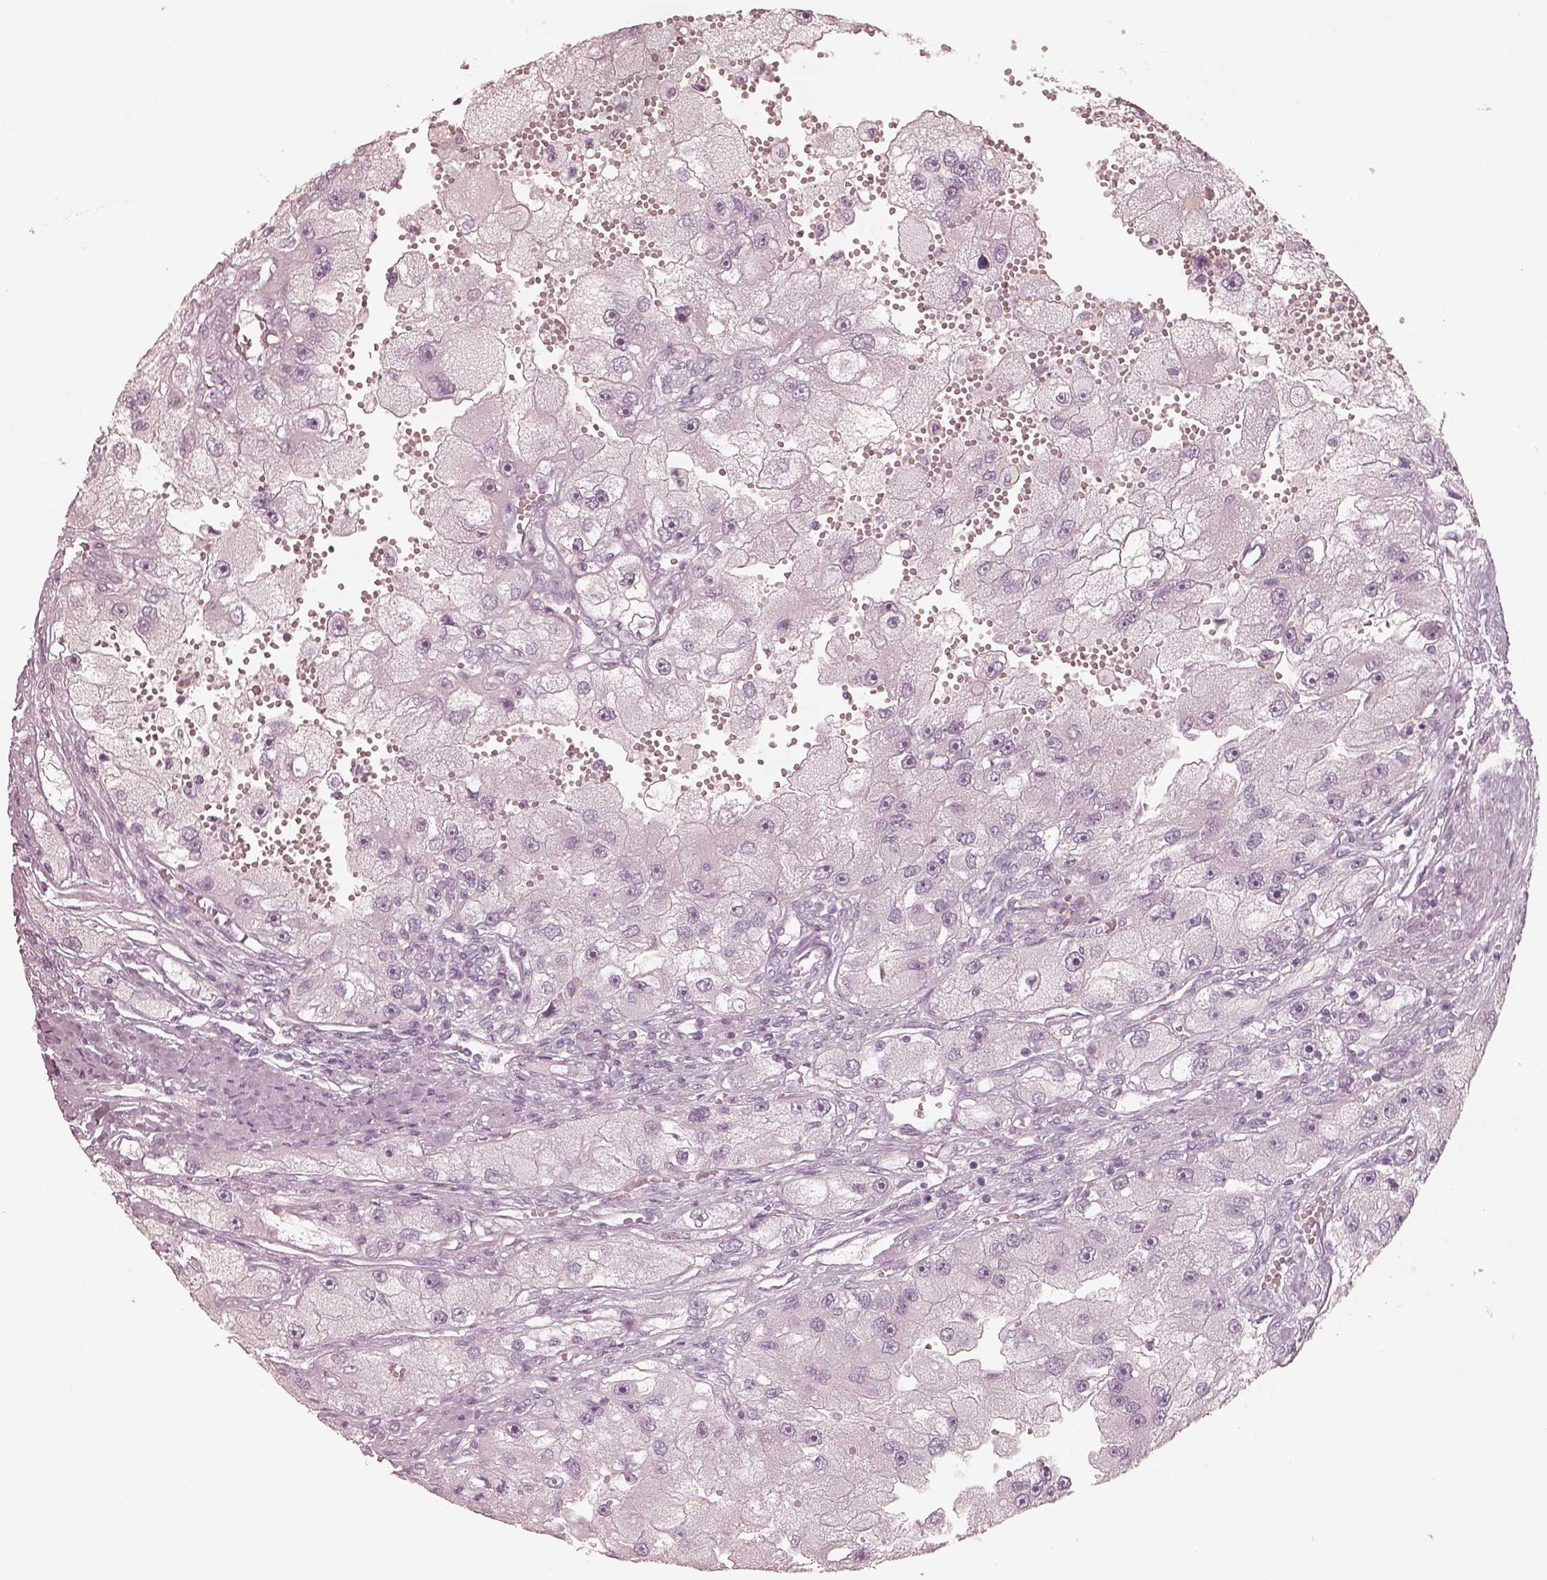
{"staining": {"intensity": "negative", "quantity": "none", "location": "none"}, "tissue": "renal cancer", "cell_type": "Tumor cells", "image_type": "cancer", "snomed": [{"axis": "morphology", "description": "Adenocarcinoma, NOS"}, {"axis": "topography", "description": "Kidney"}], "caption": "High magnification brightfield microscopy of adenocarcinoma (renal) stained with DAB (brown) and counterstained with hematoxylin (blue): tumor cells show no significant expression.", "gene": "KRT82", "patient": {"sex": "male", "age": 63}}